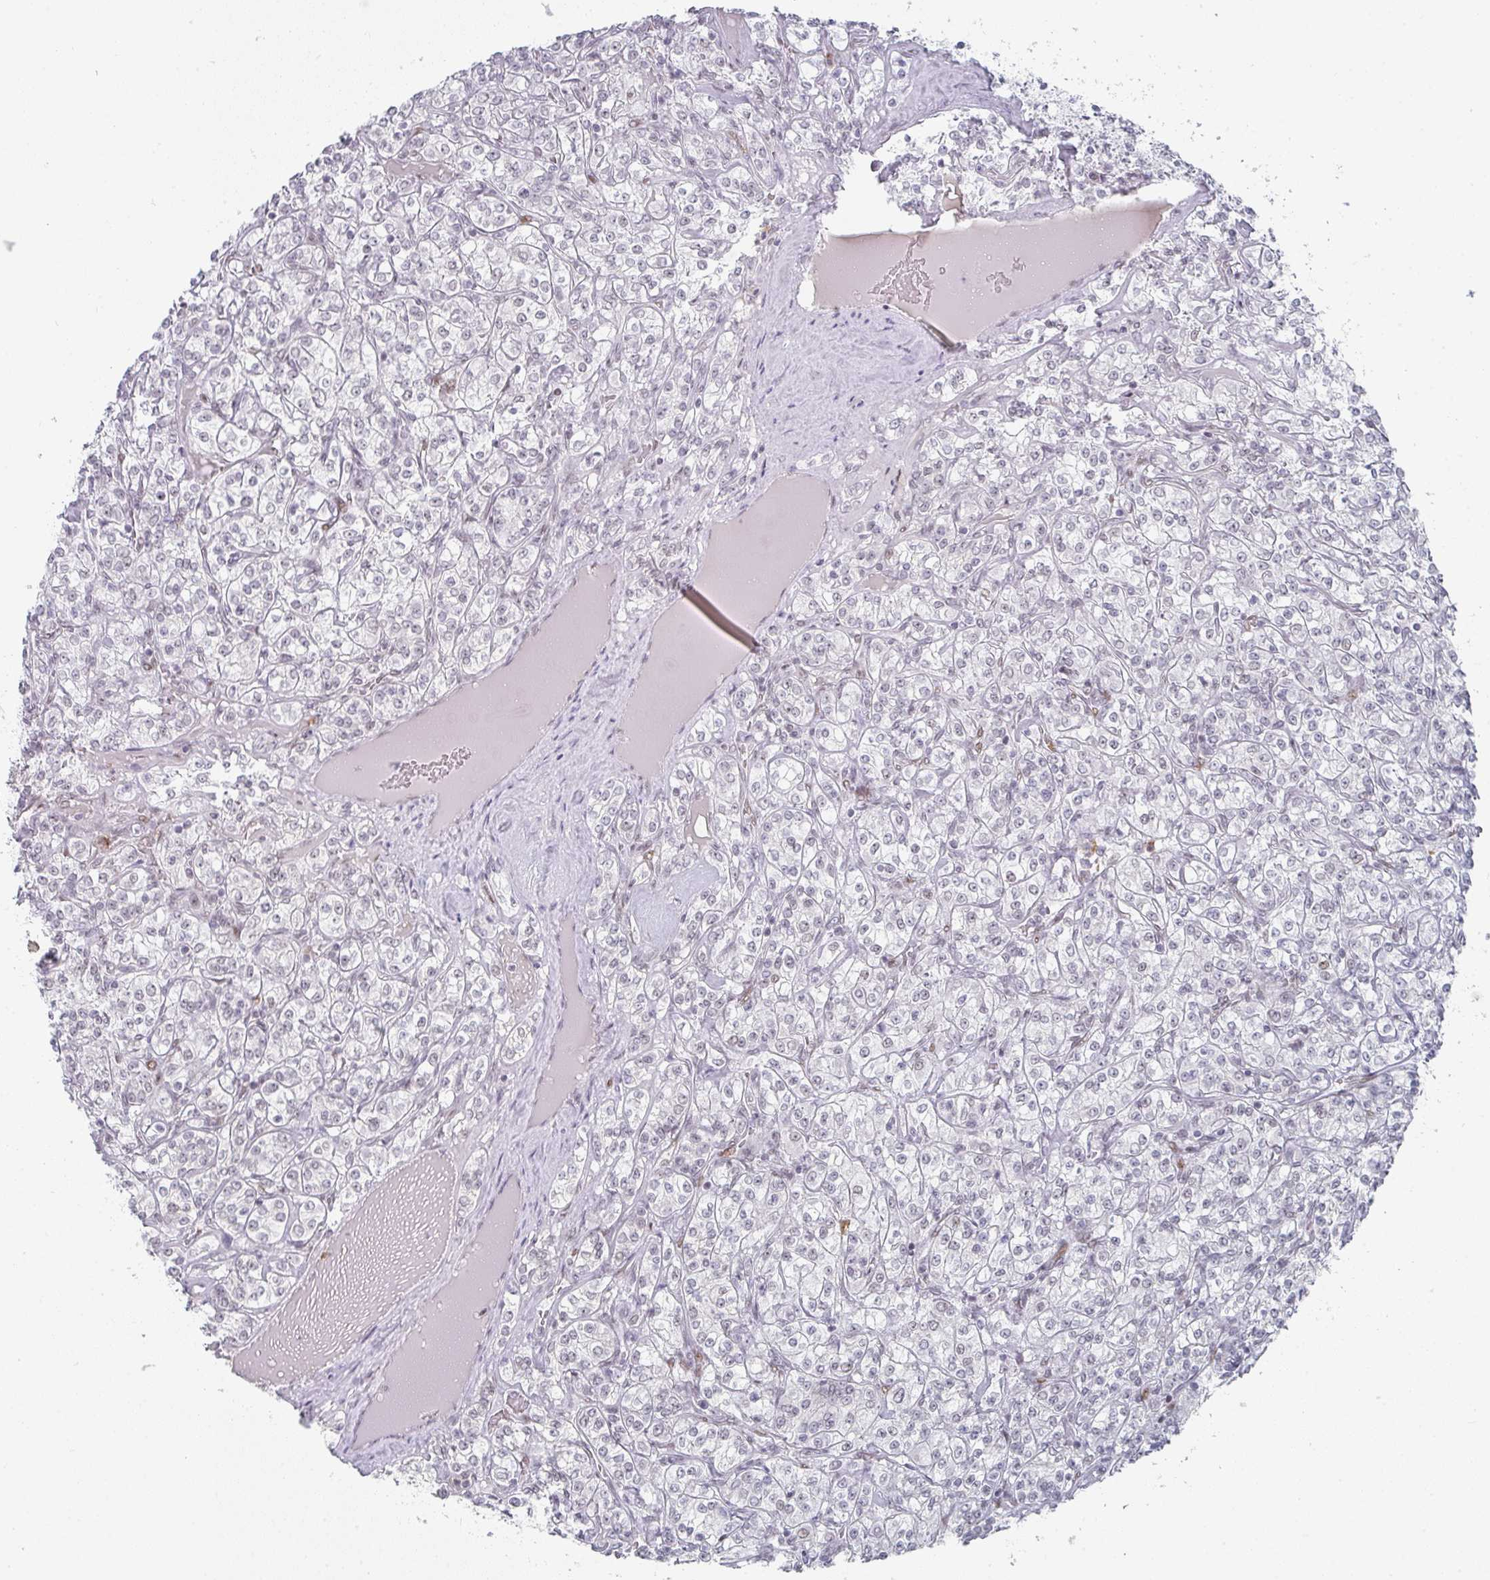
{"staining": {"intensity": "negative", "quantity": "none", "location": "none"}, "tissue": "renal cancer", "cell_type": "Tumor cells", "image_type": "cancer", "snomed": [{"axis": "morphology", "description": "Adenocarcinoma, NOS"}, {"axis": "topography", "description": "Kidney"}], "caption": "Immunohistochemistry image of adenocarcinoma (renal) stained for a protein (brown), which reveals no staining in tumor cells.", "gene": "LIN54", "patient": {"sex": "male", "age": 77}}